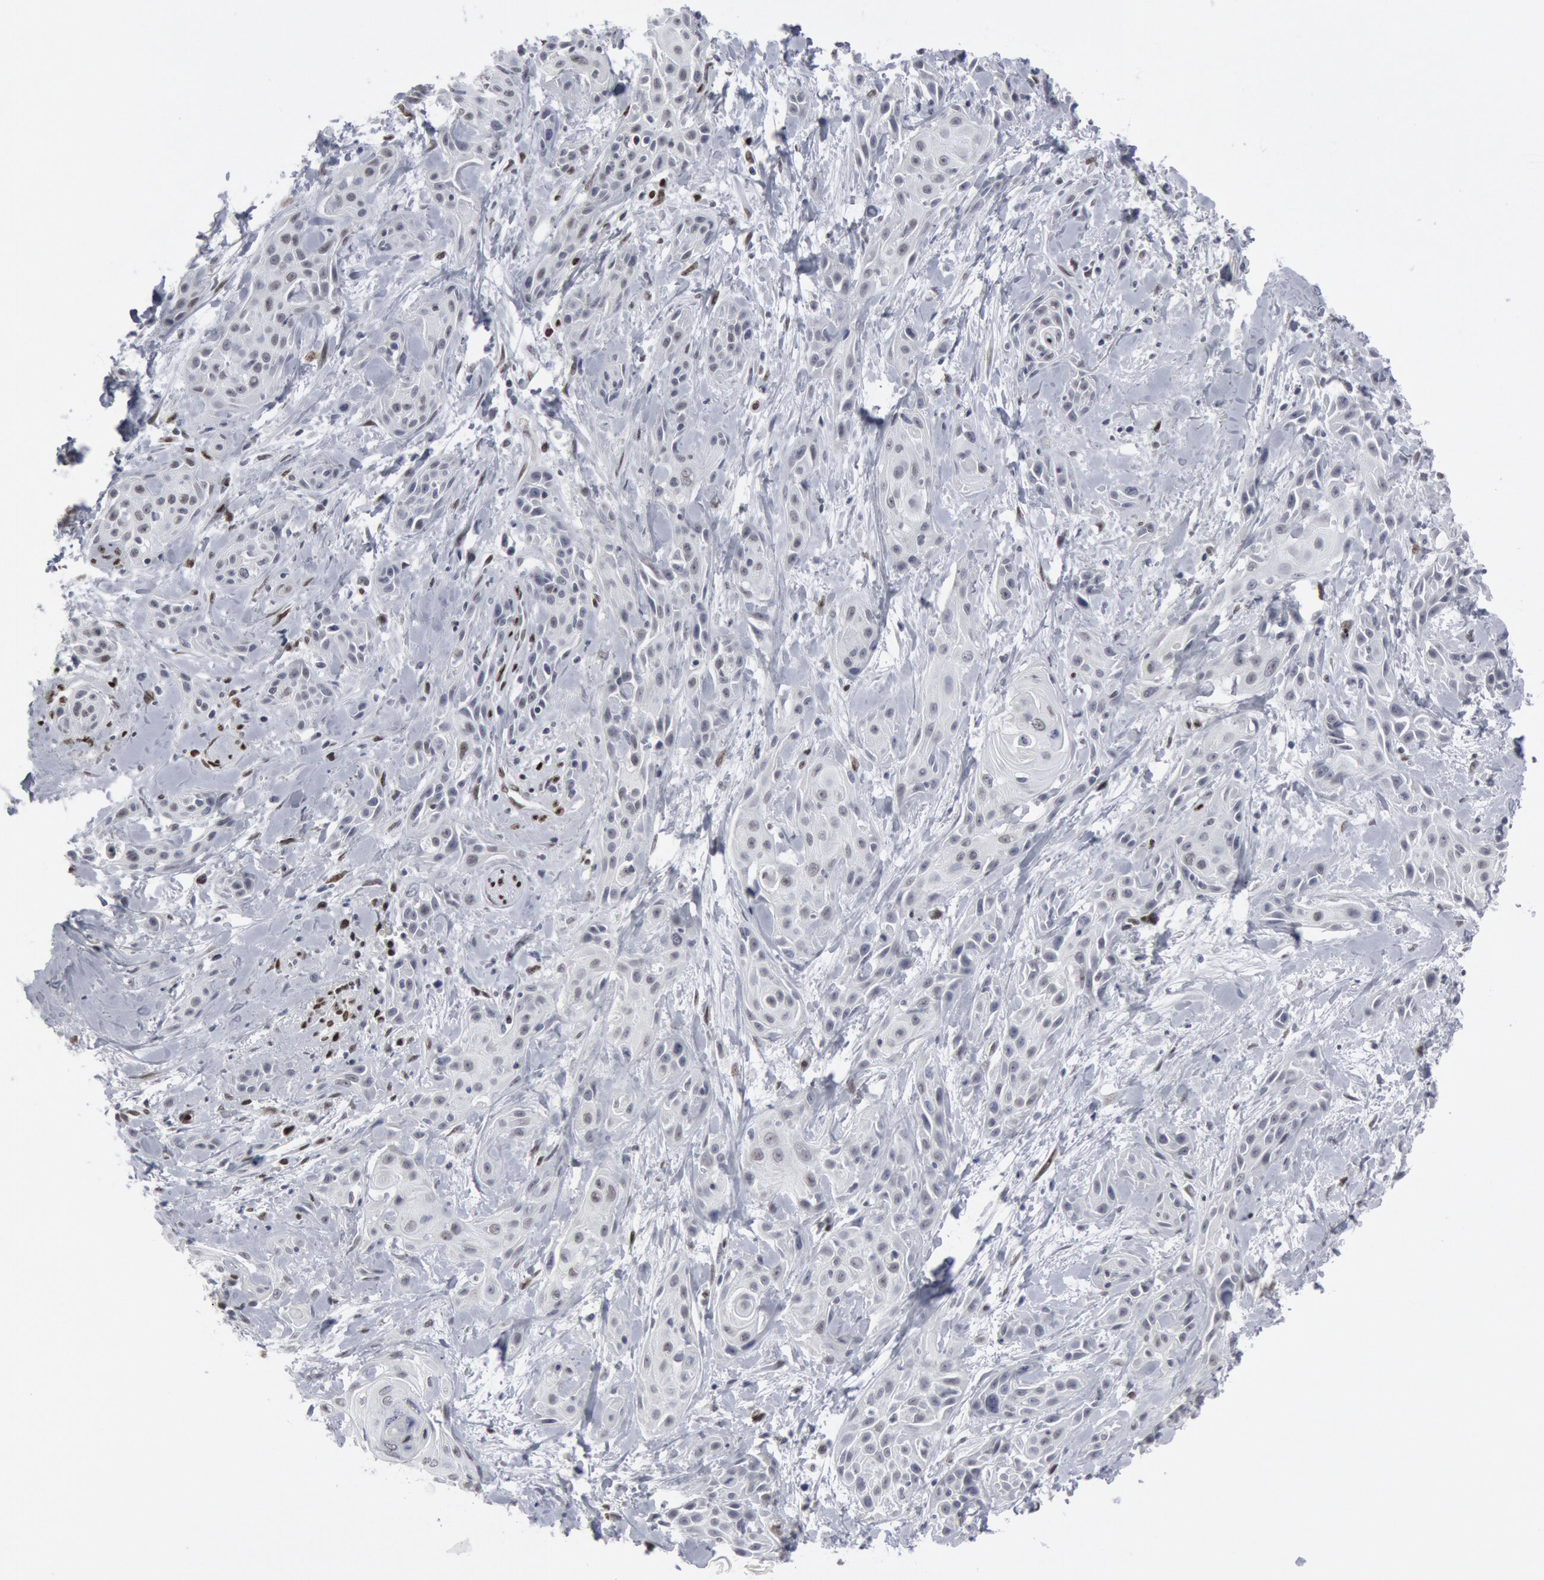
{"staining": {"intensity": "negative", "quantity": "none", "location": "none"}, "tissue": "skin cancer", "cell_type": "Tumor cells", "image_type": "cancer", "snomed": [{"axis": "morphology", "description": "Squamous cell carcinoma, NOS"}, {"axis": "topography", "description": "Skin"}, {"axis": "topography", "description": "Anal"}], "caption": "DAB immunohistochemical staining of human skin cancer demonstrates no significant positivity in tumor cells.", "gene": "MECP2", "patient": {"sex": "male", "age": 64}}